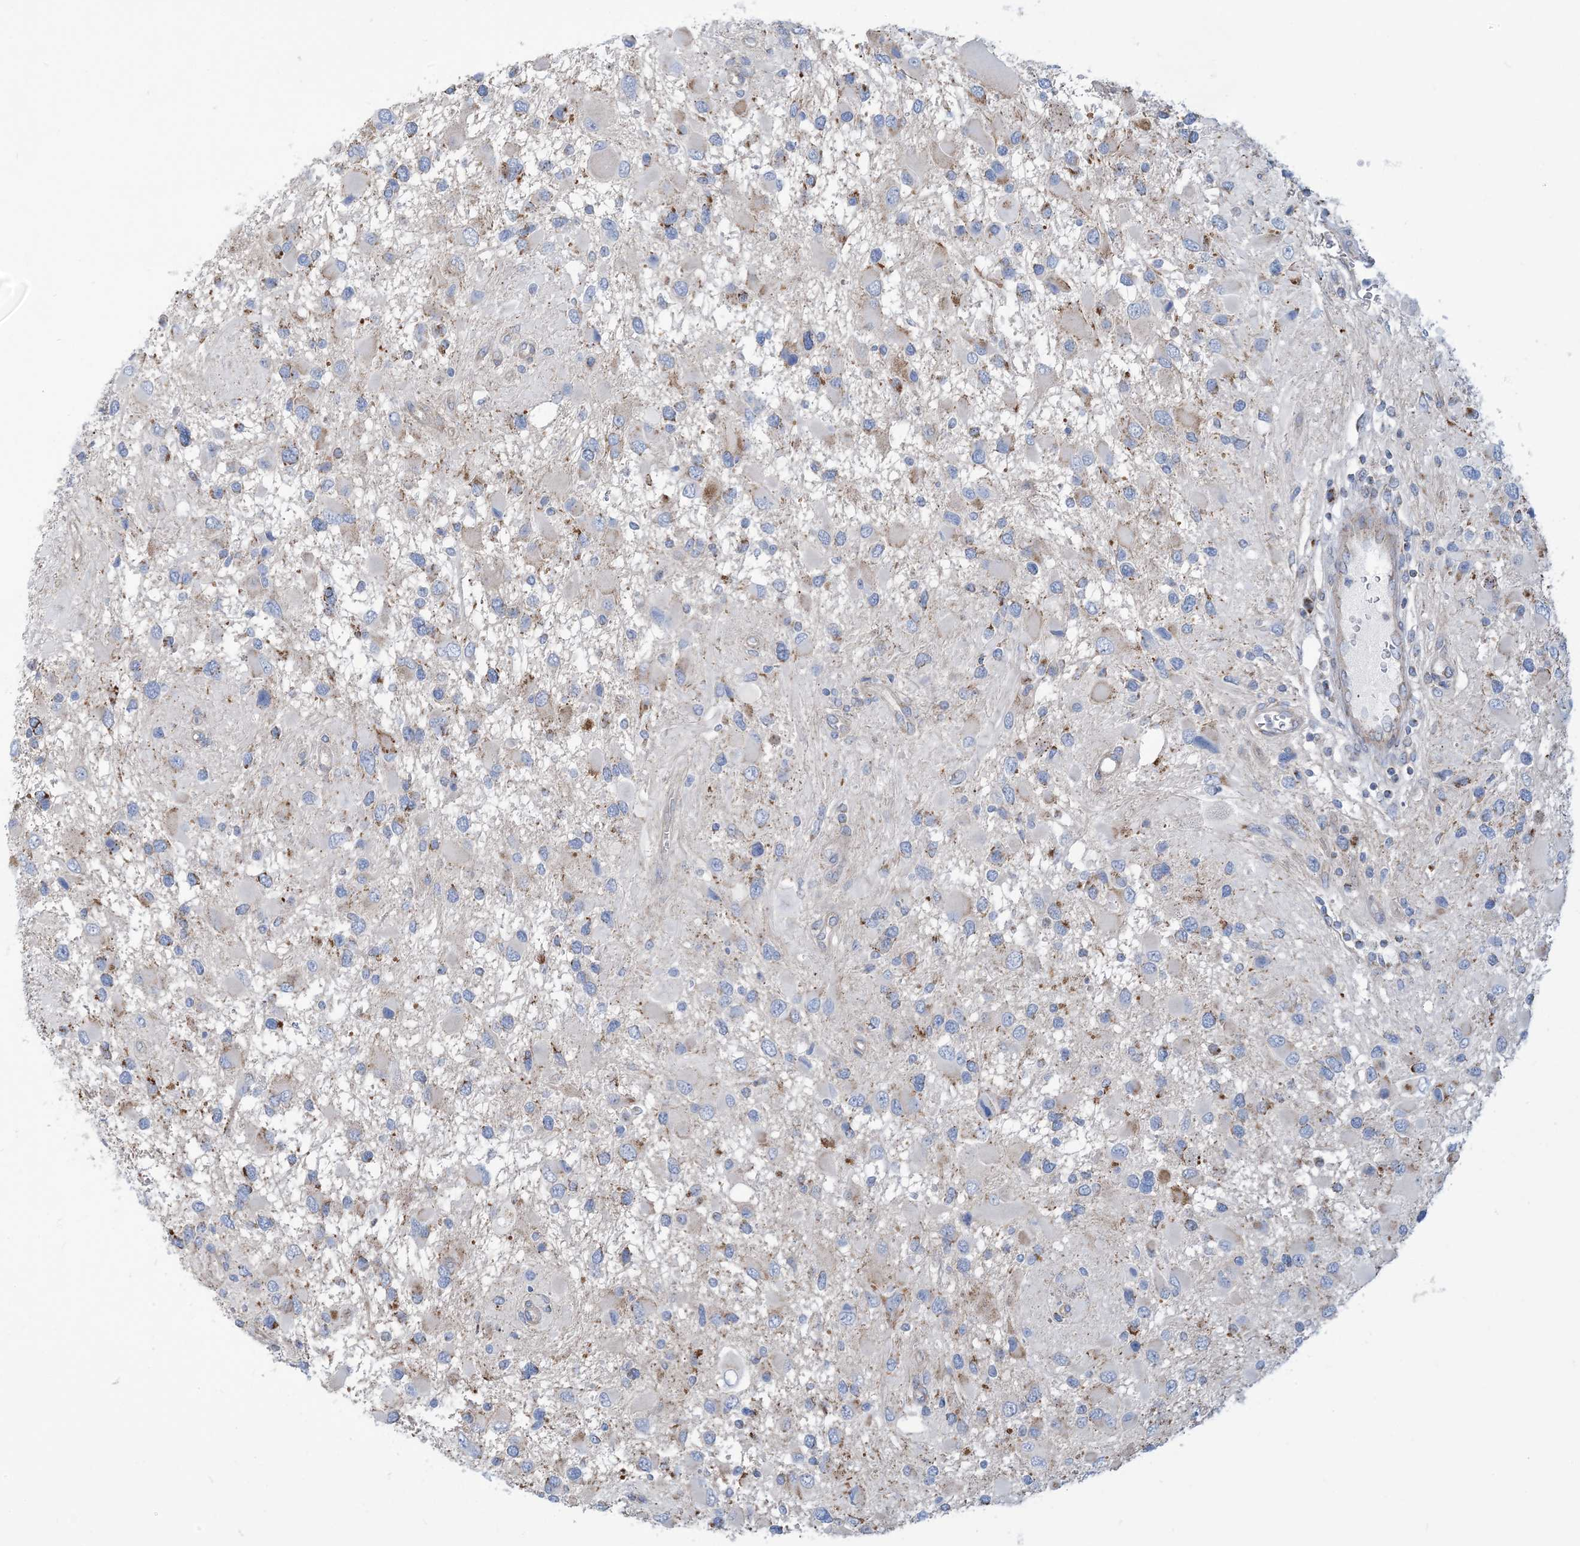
{"staining": {"intensity": "moderate", "quantity": "<25%", "location": "cytoplasmic/membranous"}, "tissue": "glioma", "cell_type": "Tumor cells", "image_type": "cancer", "snomed": [{"axis": "morphology", "description": "Glioma, malignant, High grade"}, {"axis": "topography", "description": "Brain"}], "caption": "Tumor cells show low levels of moderate cytoplasmic/membranous staining in about <25% of cells in glioma. (DAB (3,3'-diaminobenzidine) IHC, brown staining for protein, blue staining for nuclei).", "gene": "PHOSPHO2", "patient": {"sex": "male", "age": 53}}